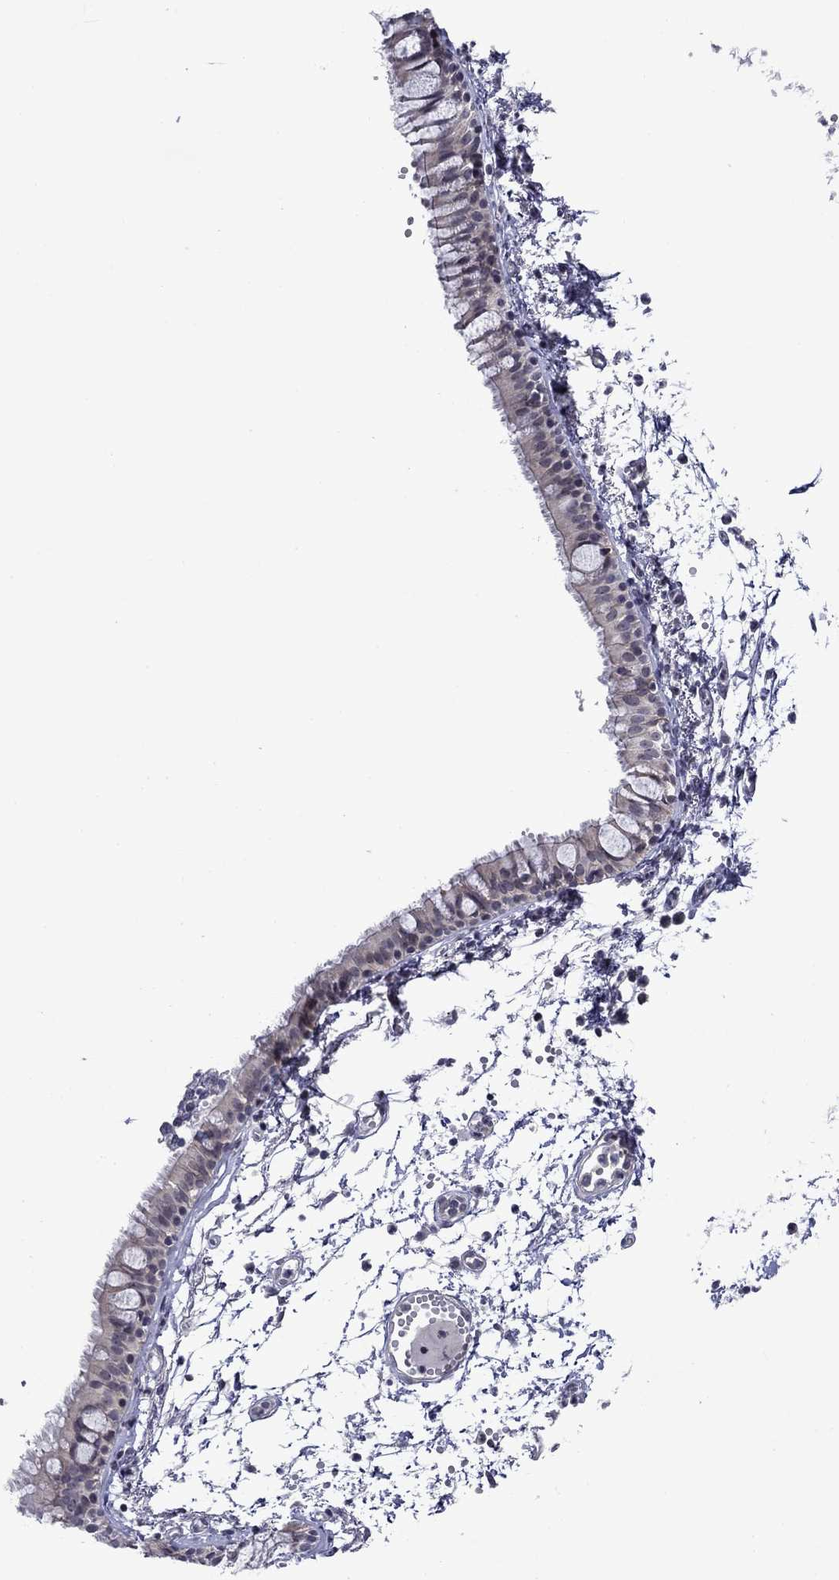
{"staining": {"intensity": "weak", "quantity": "<25%", "location": "cytoplasmic/membranous"}, "tissue": "bronchus", "cell_type": "Respiratory epithelial cells", "image_type": "normal", "snomed": [{"axis": "morphology", "description": "Normal tissue, NOS"}, {"axis": "topography", "description": "Cartilage tissue"}, {"axis": "topography", "description": "Bronchus"}], "caption": "This is an immunohistochemistry (IHC) micrograph of normal human bronchus. There is no staining in respiratory epithelial cells.", "gene": "B3GAT1", "patient": {"sex": "male", "age": 66}}